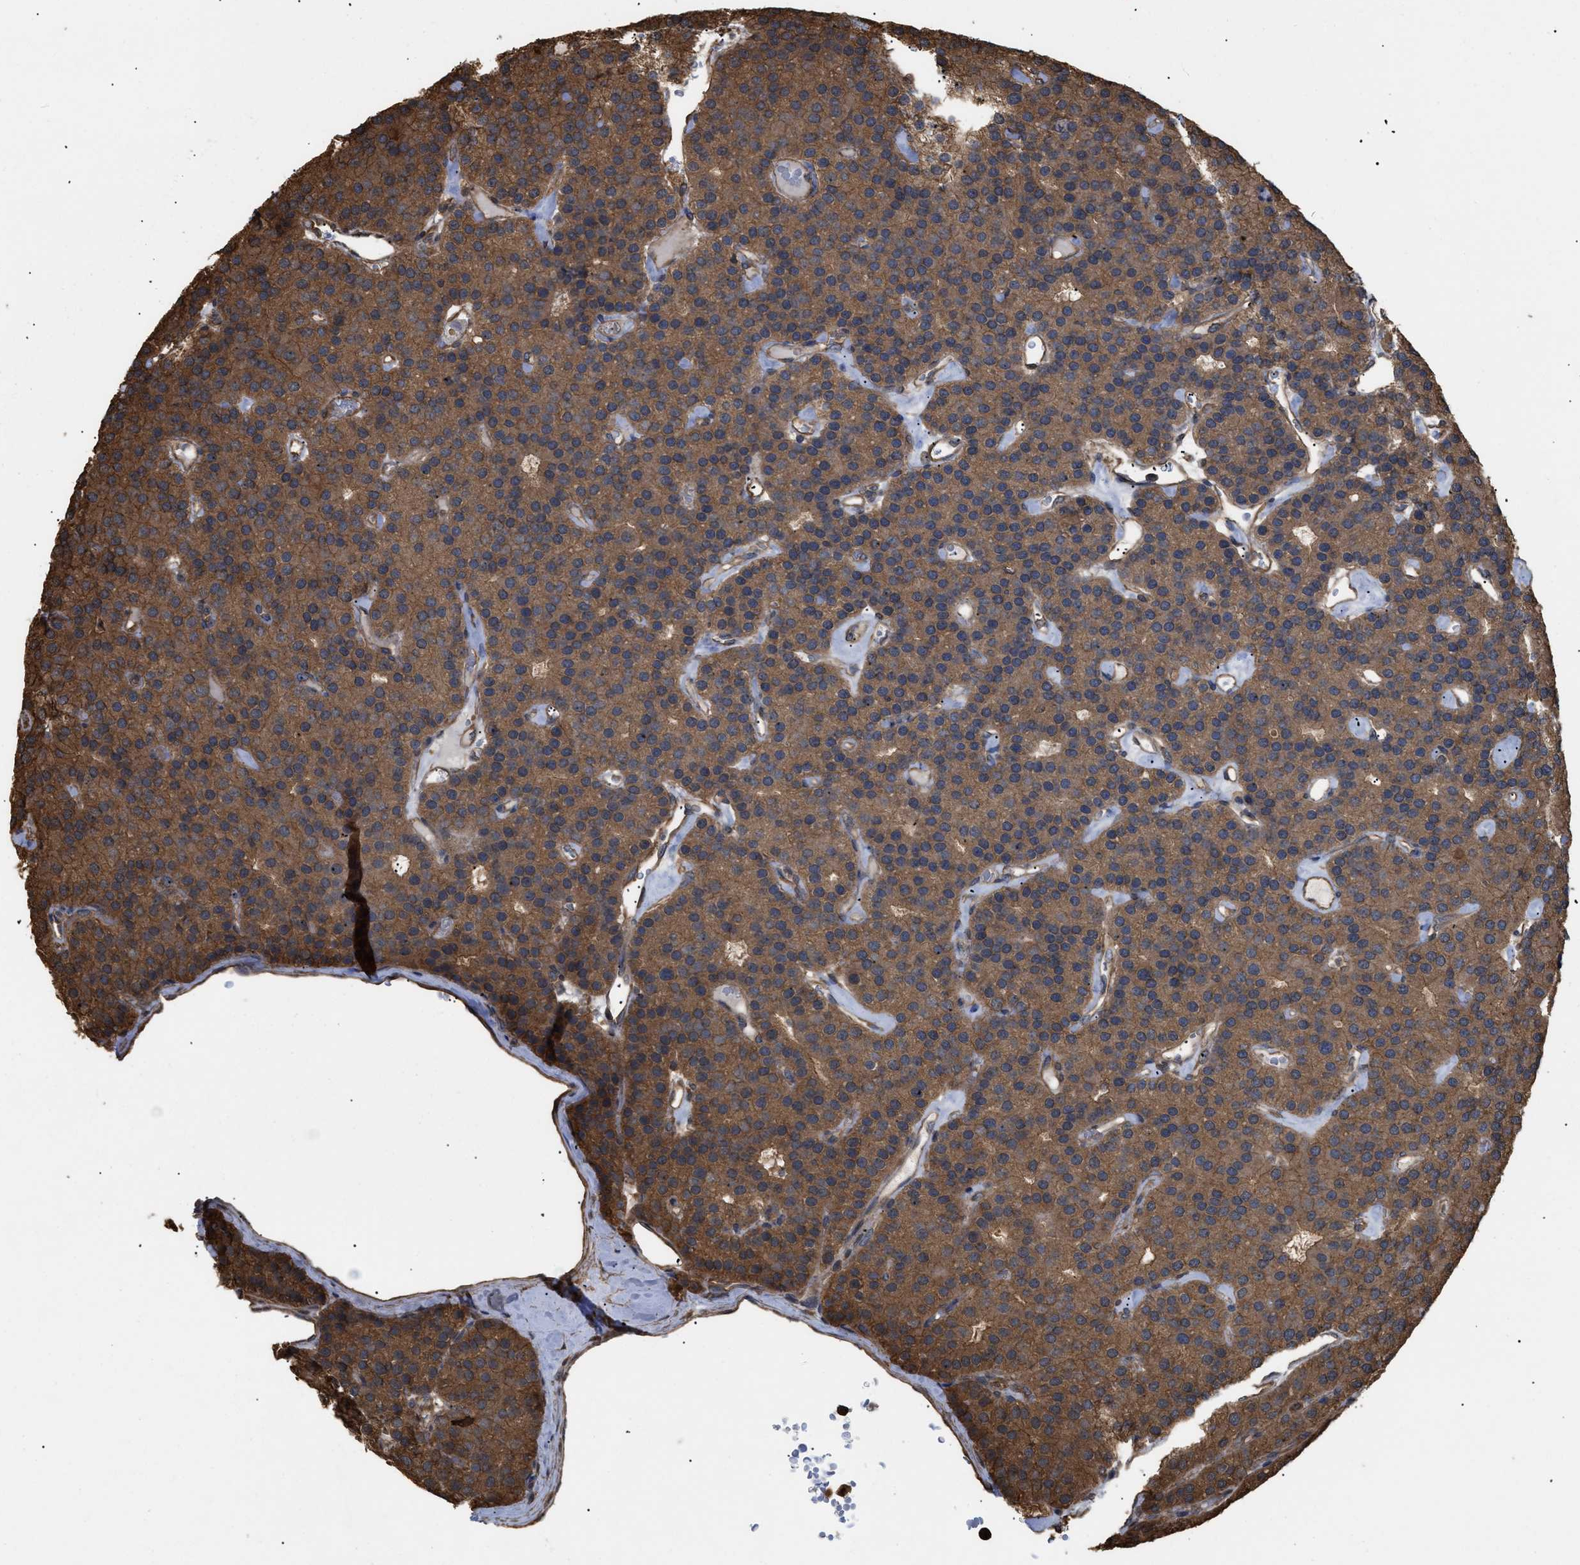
{"staining": {"intensity": "strong", "quantity": ">75%", "location": "cytoplasmic/membranous"}, "tissue": "parathyroid gland", "cell_type": "Glandular cells", "image_type": "normal", "snomed": [{"axis": "morphology", "description": "Normal tissue, NOS"}, {"axis": "morphology", "description": "Adenoma, NOS"}, {"axis": "topography", "description": "Parathyroid gland"}], "caption": "Parathyroid gland stained with a brown dye reveals strong cytoplasmic/membranous positive expression in about >75% of glandular cells.", "gene": "CALM1", "patient": {"sex": "female", "age": 86}}